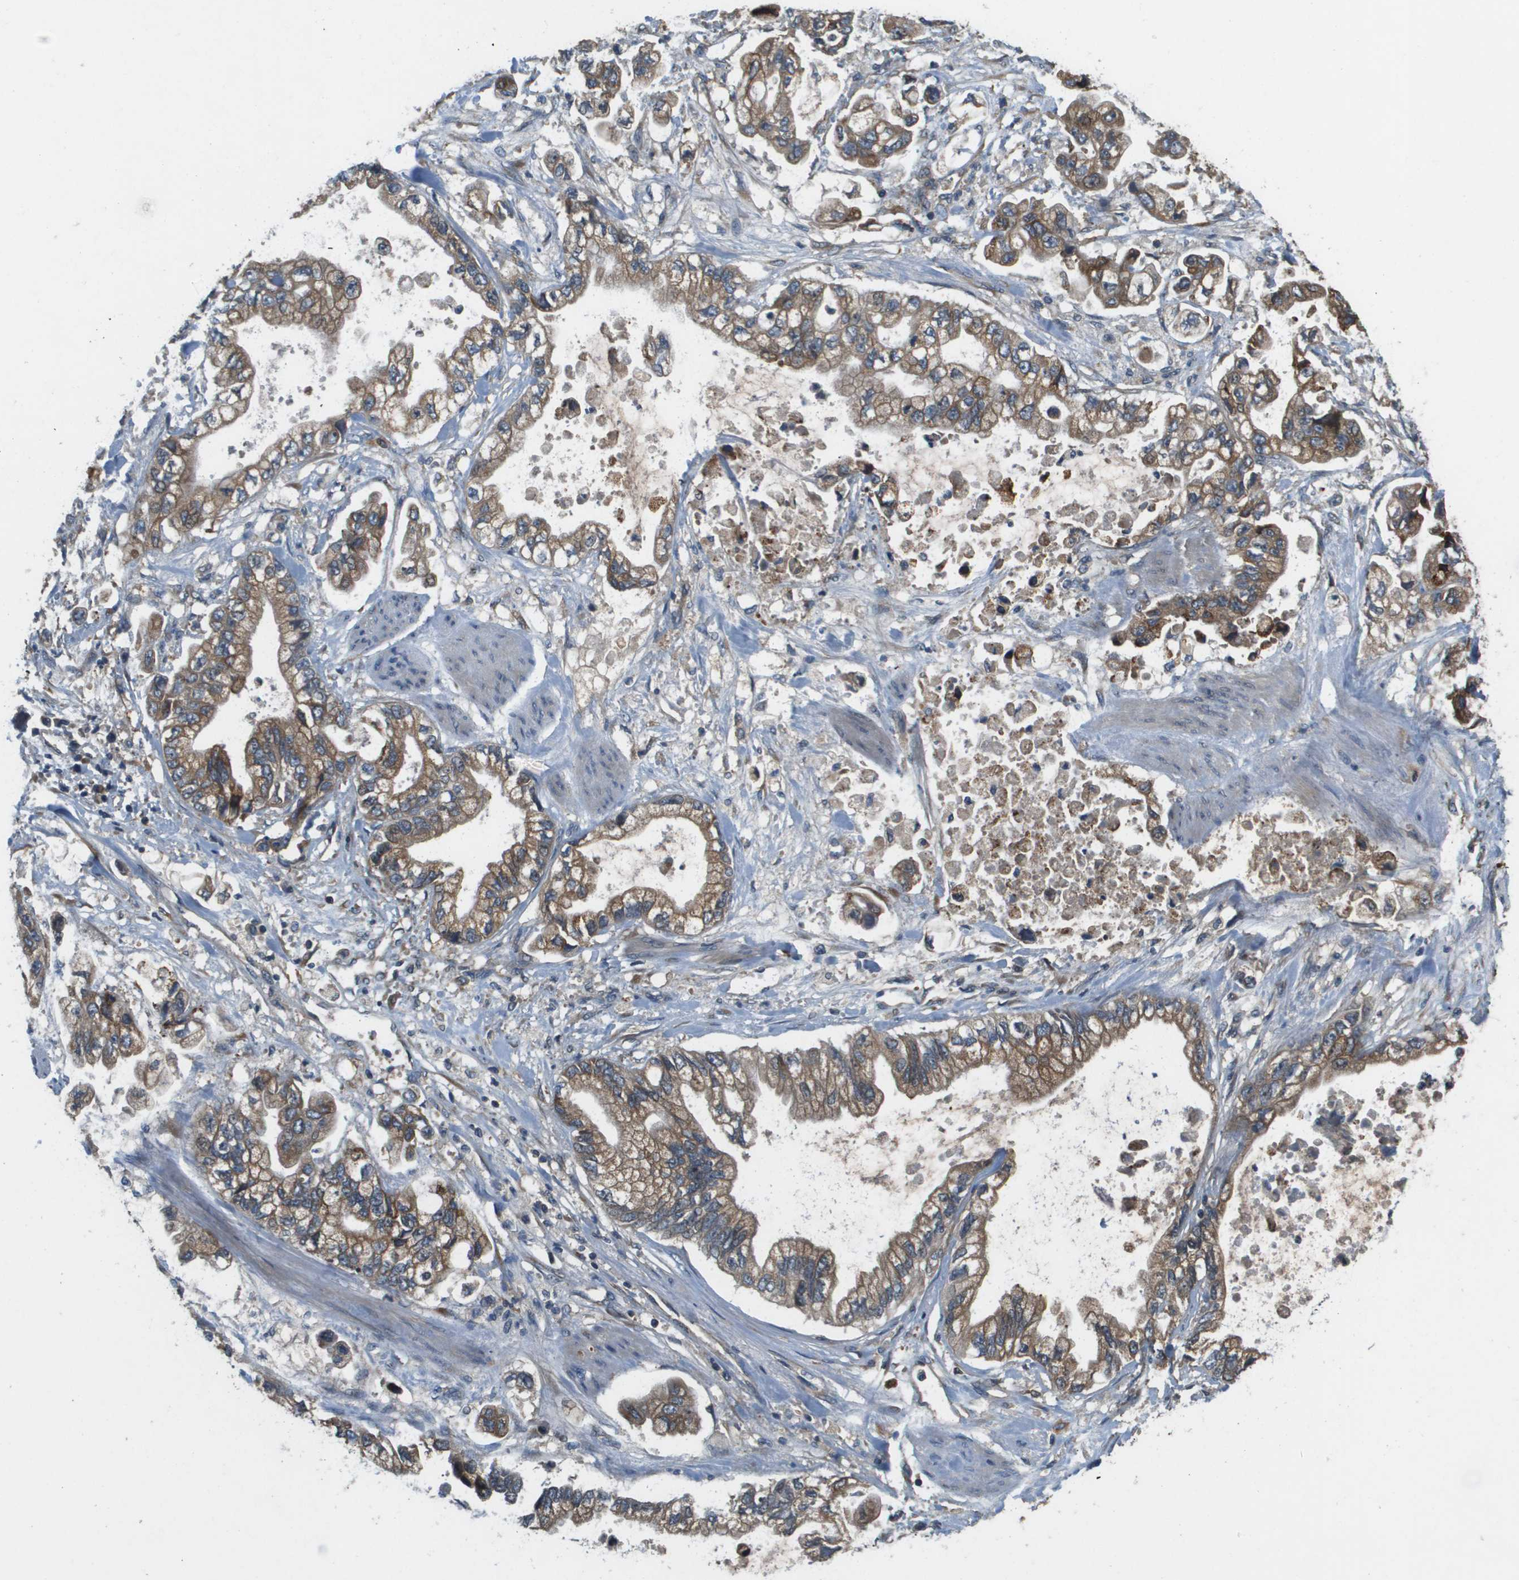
{"staining": {"intensity": "moderate", "quantity": ">75%", "location": "cytoplasmic/membranous"}, "tissue": "stomach cancer", "cell_type": "Tumor cells", "image_type": "cancer", "snomed": [{"axis": "morphology", "description": "Normal tissue, NOS"}, {"axis": "morphology", "description": "Adenocarcinoma, NOS"}, {"axis": "topography", "description": "Stomach"}], "caption": "Approximately >75% of tumor cells in adenocarcinoma (stomach) demonstrate moderate cytoplasmic/membranous protein staining as visualized by brown immunohistochemical staining.", "gene": "SAMSN1", "patient": {"sex": "male", "age": 62}}